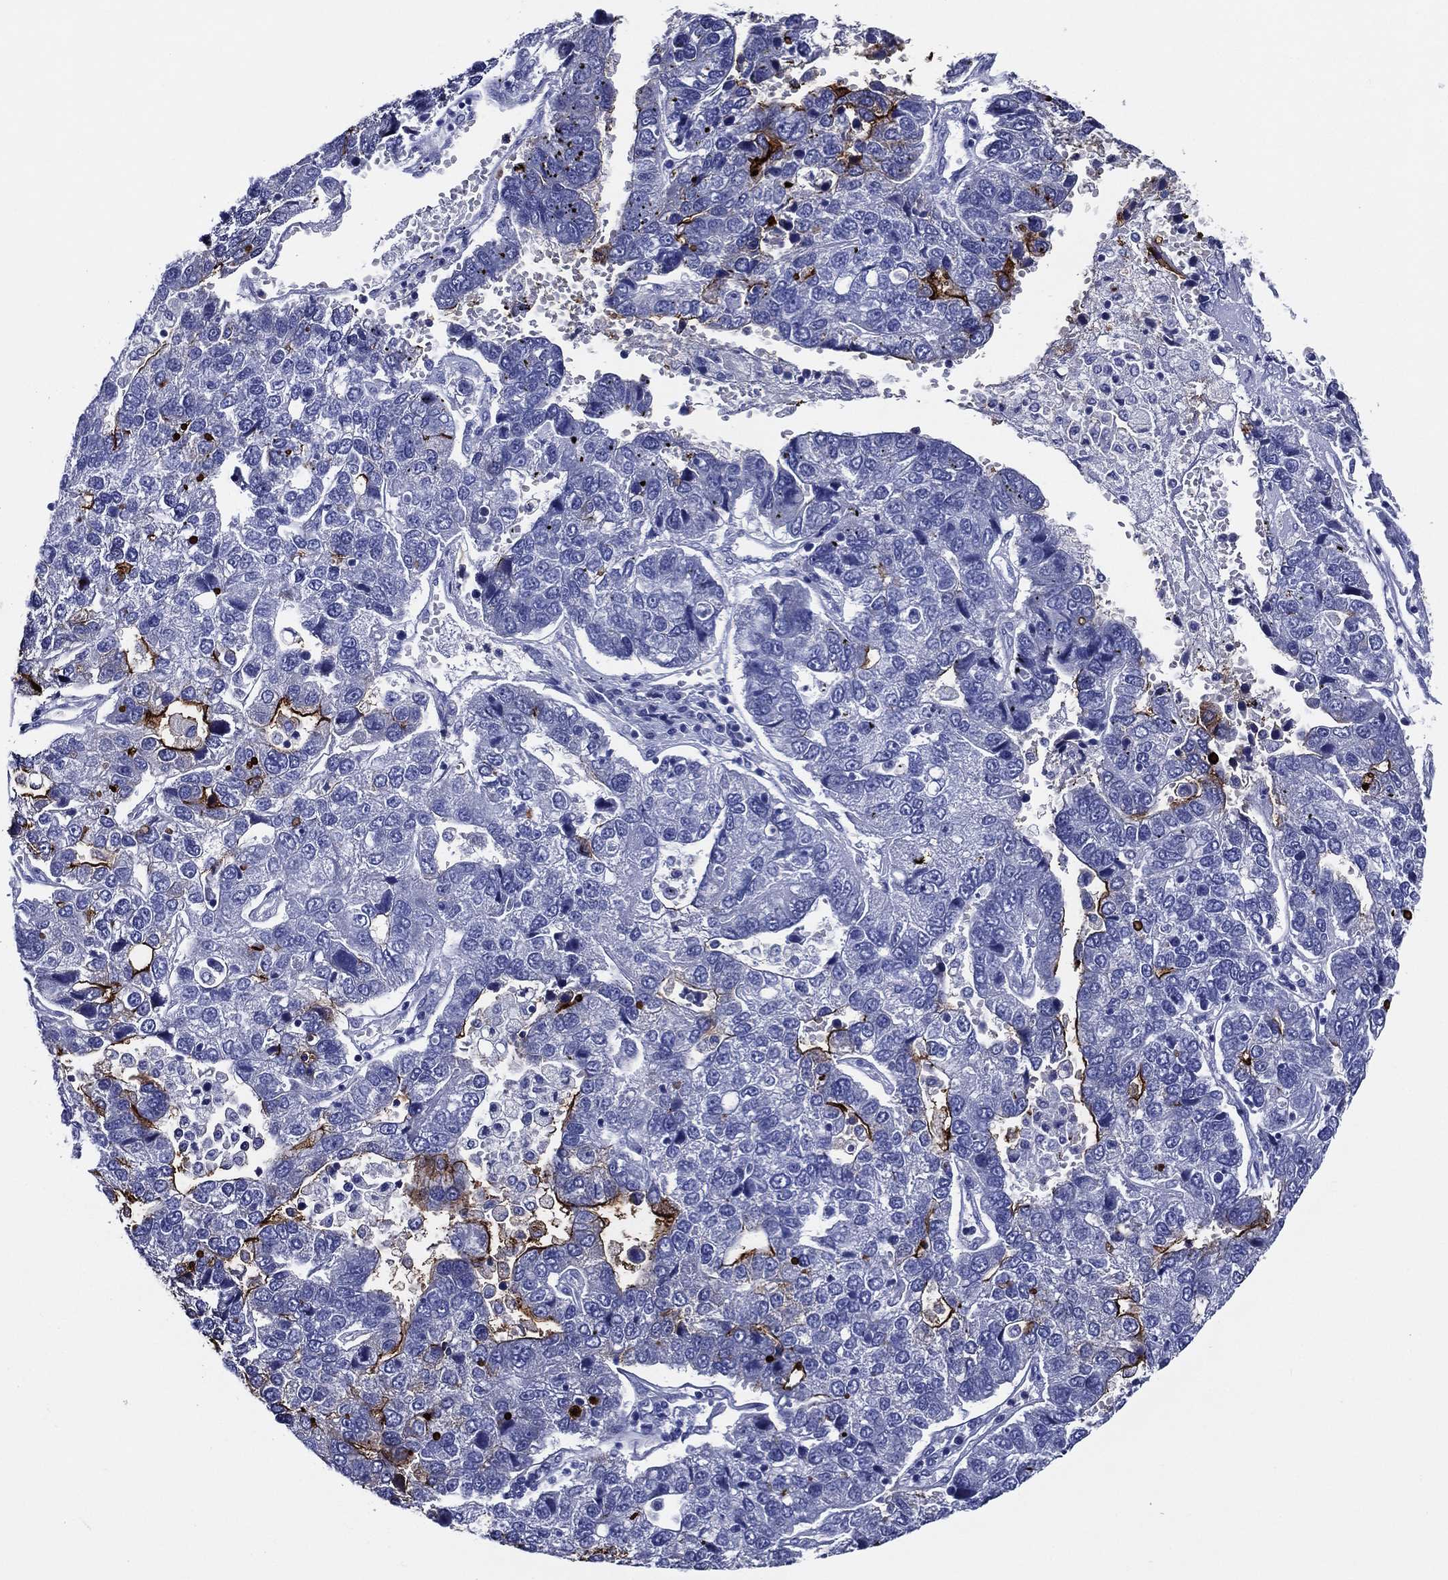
{"staining": {"intensity": "strong", "quantity": "<25%", "location": "cytoplasmic/membranous"}, "tissue": "pancreatic cancer", "cell_type": "Tumor cells", "image_type": "cancer", "snomed": [{"axis": "morphology", "description": "Adenocarcinoma, NOS"}, {"axis": "topography", "description": "Pancreas"}], "caption": "This is a photomicrograph of immunohistochemistry (IHC) staining of pancreatic adenocarcinoma, which shows strong staining in the cytoplasmic/membranous of tumor cells.", "gene": "ACE2", "patient": {"sex": "female", "age": 61}}